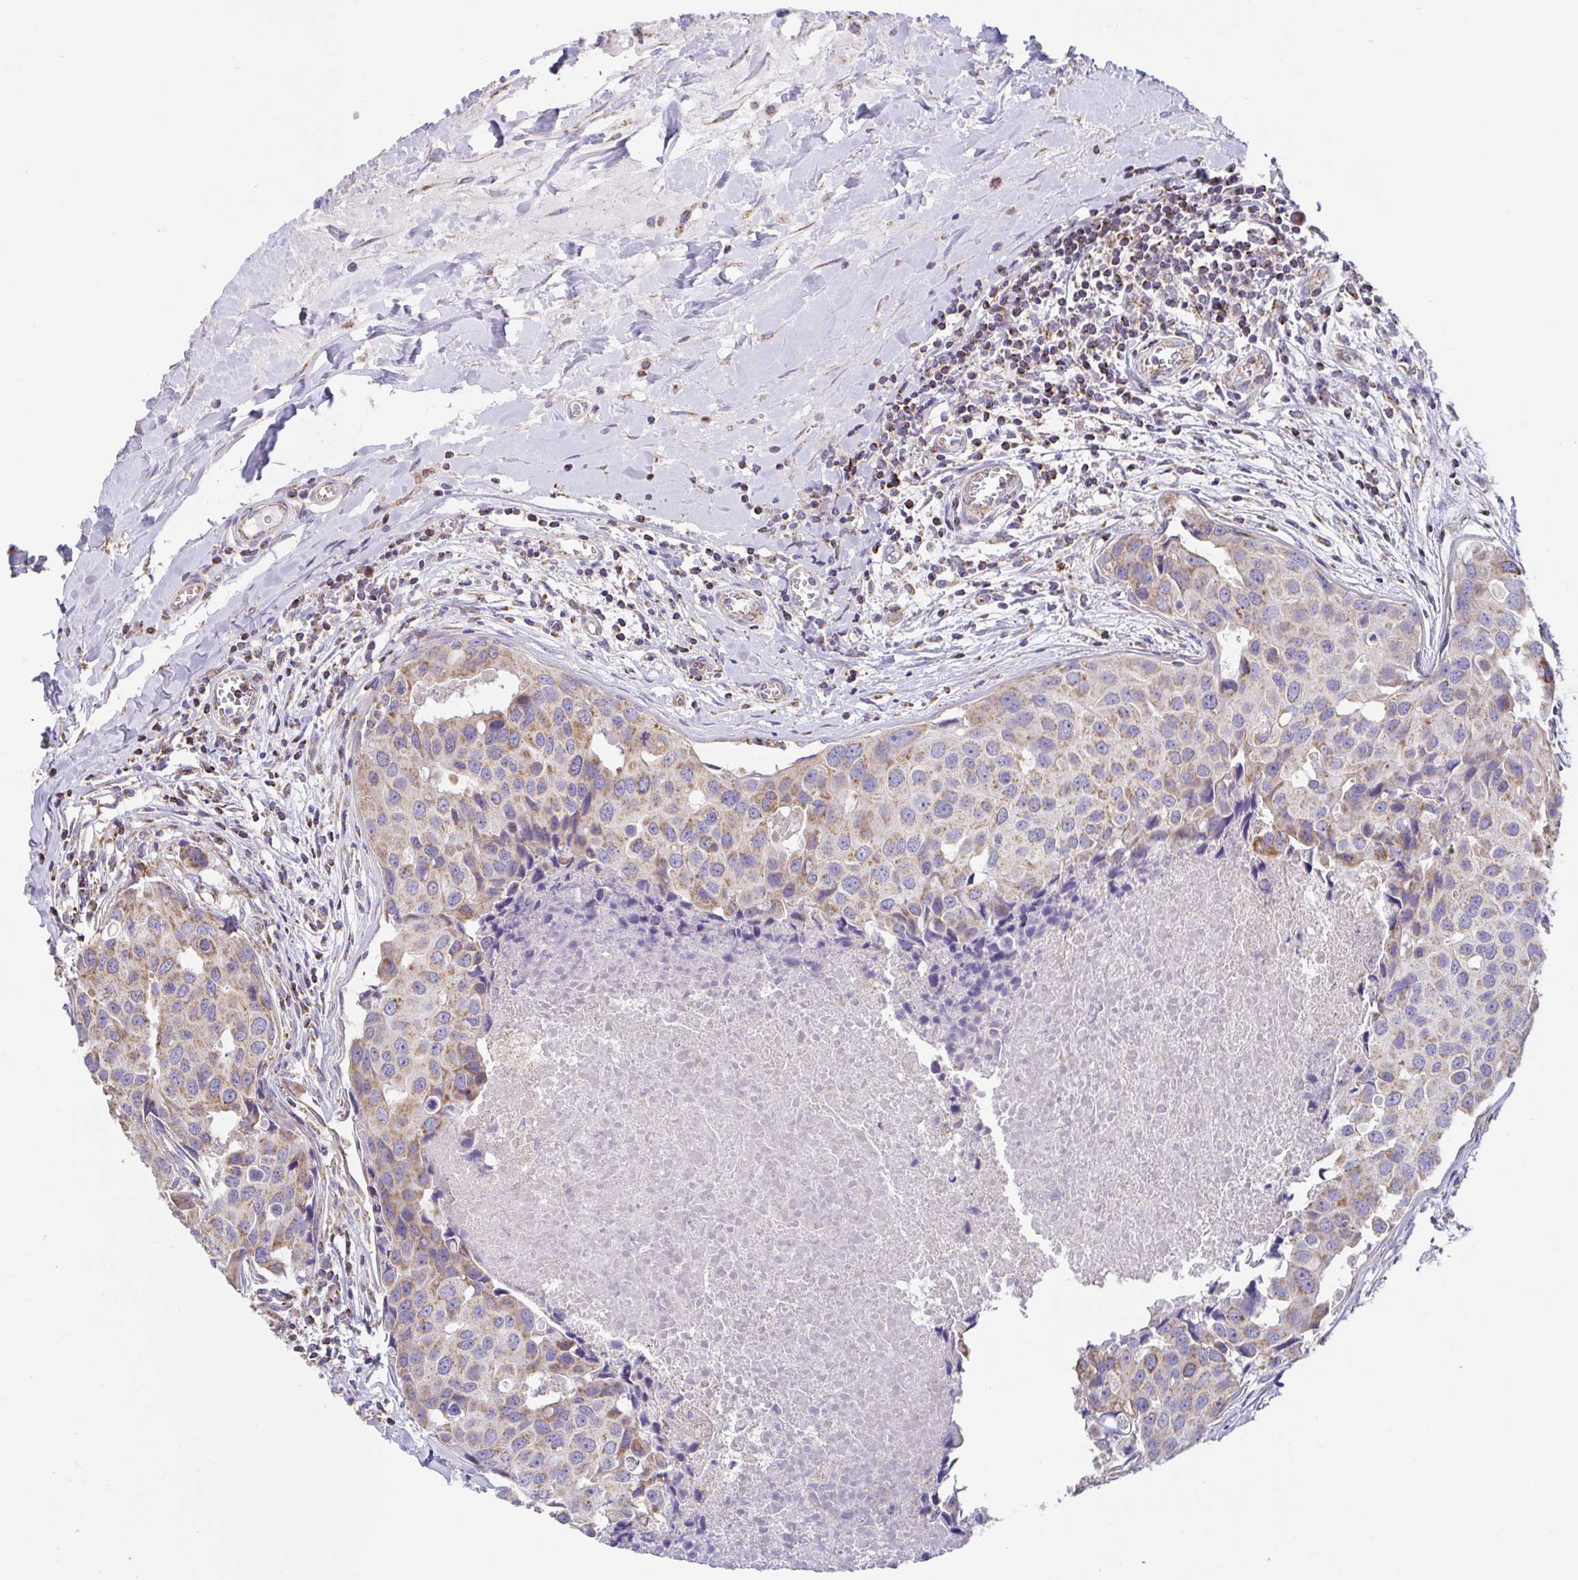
{"staining": {"intensity": "moderate", "quantity": ">75%", "location": "cytoplasmic/membranous"}, "tissue": "breast cancer", "cell_type": "Tumor cells", "image_type": "cancer", "snomed": [{"axis": "morphology", "description": "Duct carcinoma"}, {"axis": "topography", "description": "Breast"}], "caption": "A photomicrograph showing moderate cytoplasmic/membranous positivity in about >75% of tumor cells in breast cancer, as visualized by brown immunohistochemical staining.", "gene": "GINM1", "patient": {"sex": "female", "age": 24}}